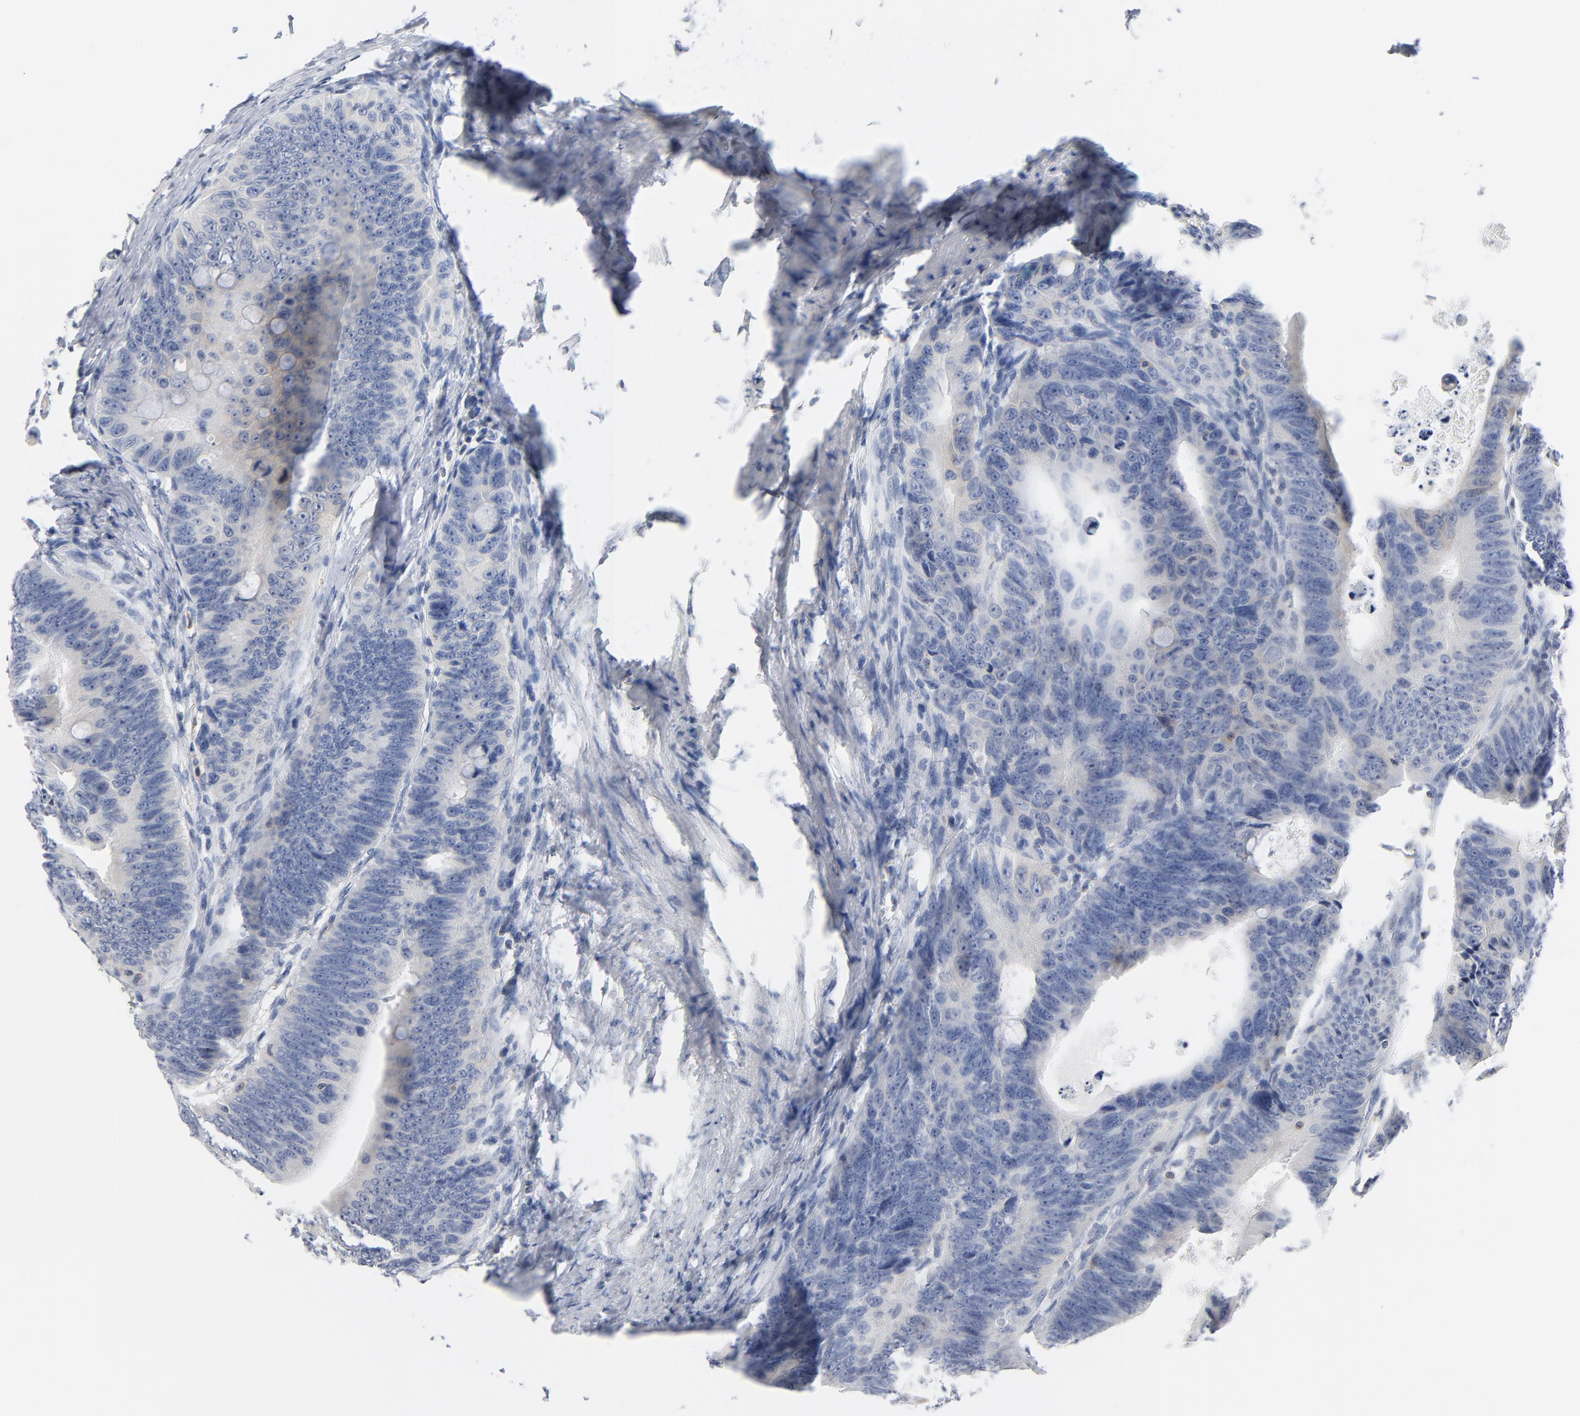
{"staining": {"intensity": "negative", "quantity": "none", "location": "none"}, "tissue": "colorectal cancer", "cell_type": "Tumor cells", "image_type": "cancer", "snomed": [{"axis": "morphology", "description": "Adenocarcinoma, NOS"}, {"axis": "topography", "description": "Colon"}], "caption": "IHC of human adenocarcinoma (colorectal) displays no staining in tumor cells.", "gene": "PTK2B", "patient": {"sex": "female", "age": 55}}